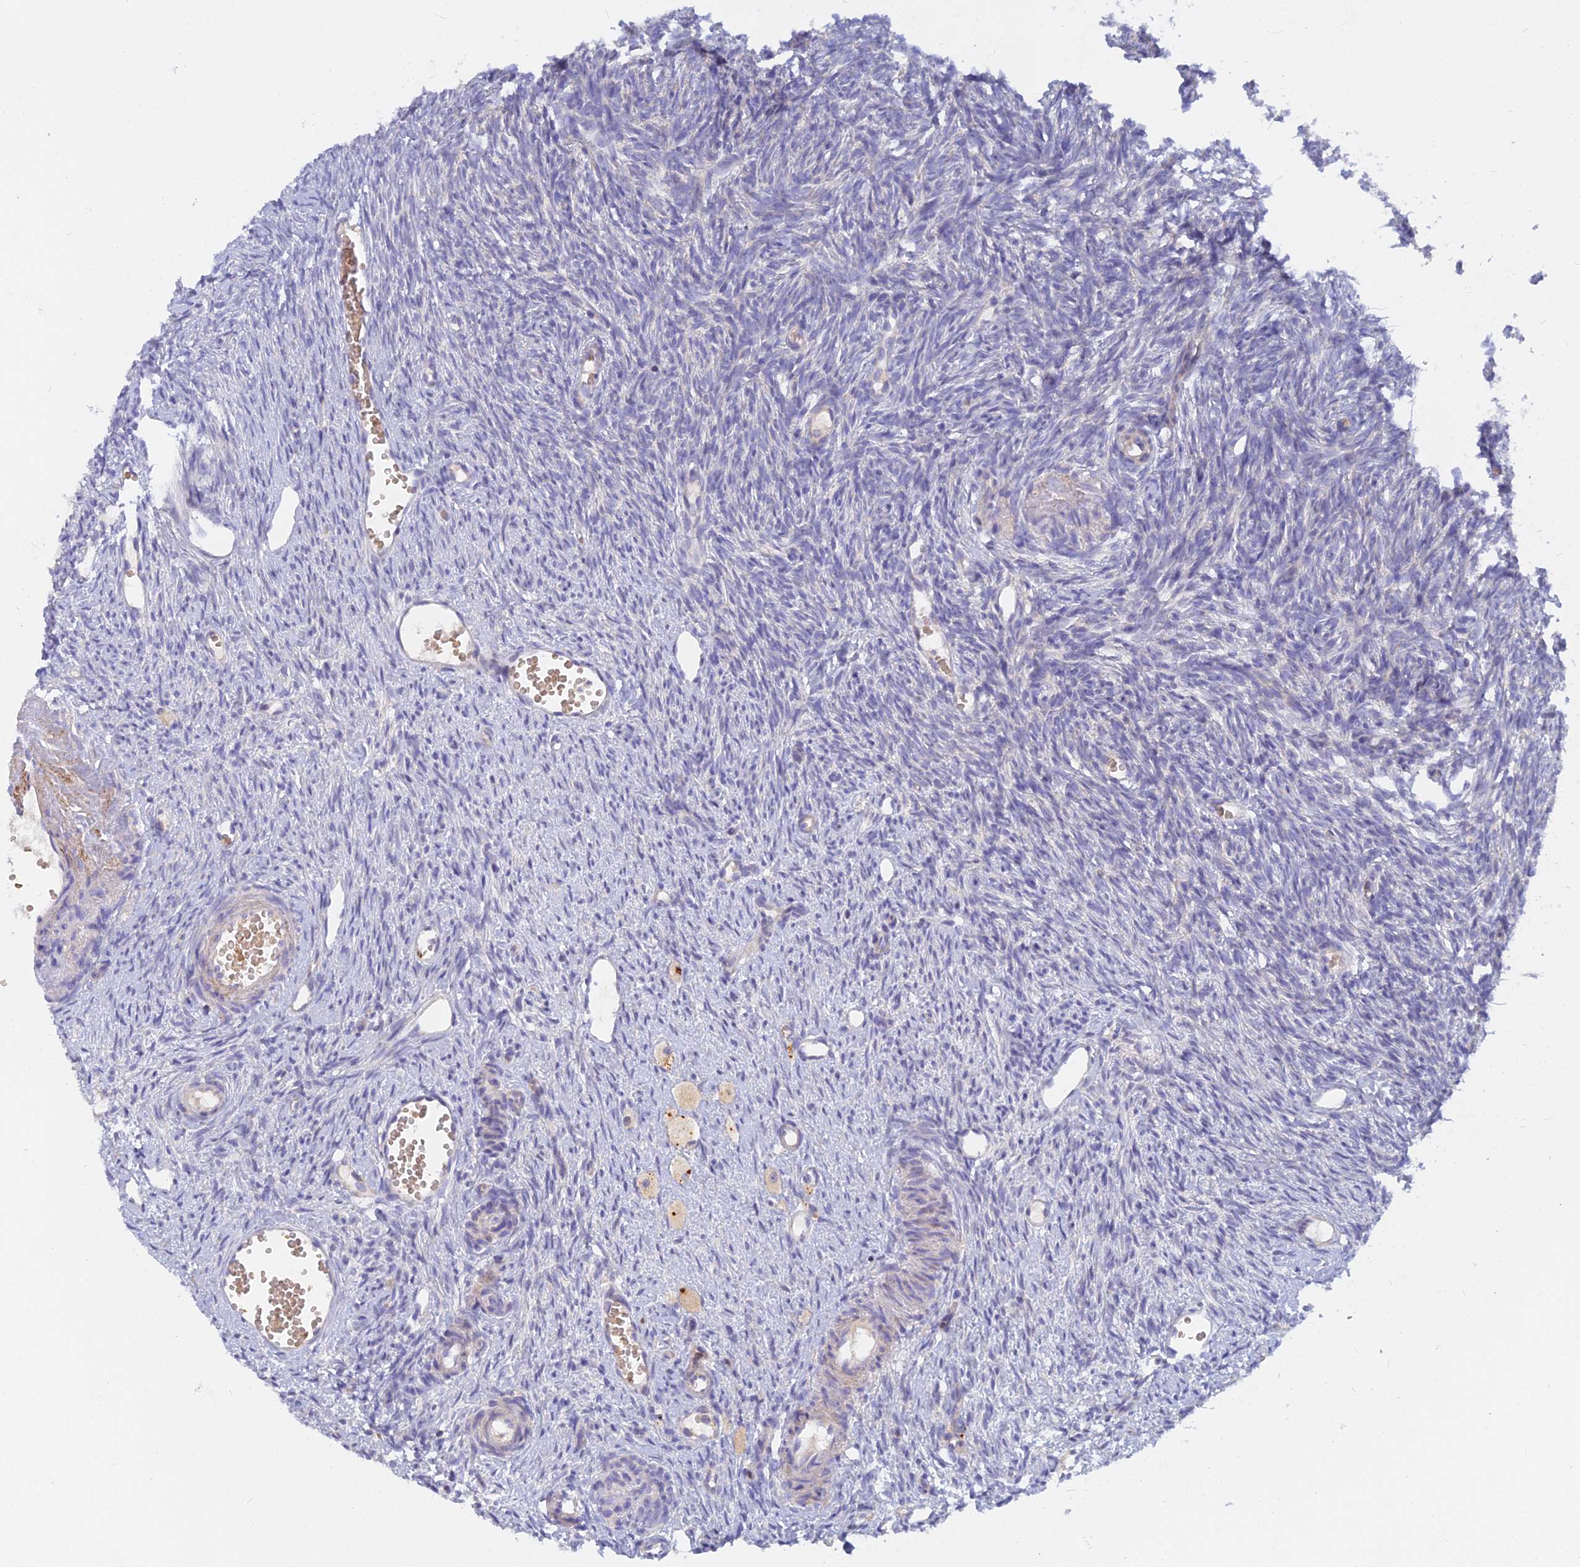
{"staining": {"intensity": "weak", "quantity": ">75%", "location": "cytoplasmic/membranous"}, "tissue": "ovary", "cell_type": "Follicle cells", "image_type": "normal", "snomed": [{"axis": "morphology", "description": "Normal tissue, NOS"}, {"axis": "topography", "description": "Ovary"}], "caption": "Ovary stained for a protein exhibits weak cytoplasmic/membranous positivity in follicle cells. The staining was performed using DAB to visualize the protein expression in brown, while the nuclei were stained in blue with hematoxylin (Magnification: 20x).", "gene": "CACNA1B", "patient": {"sex": "female", "age": 51}}